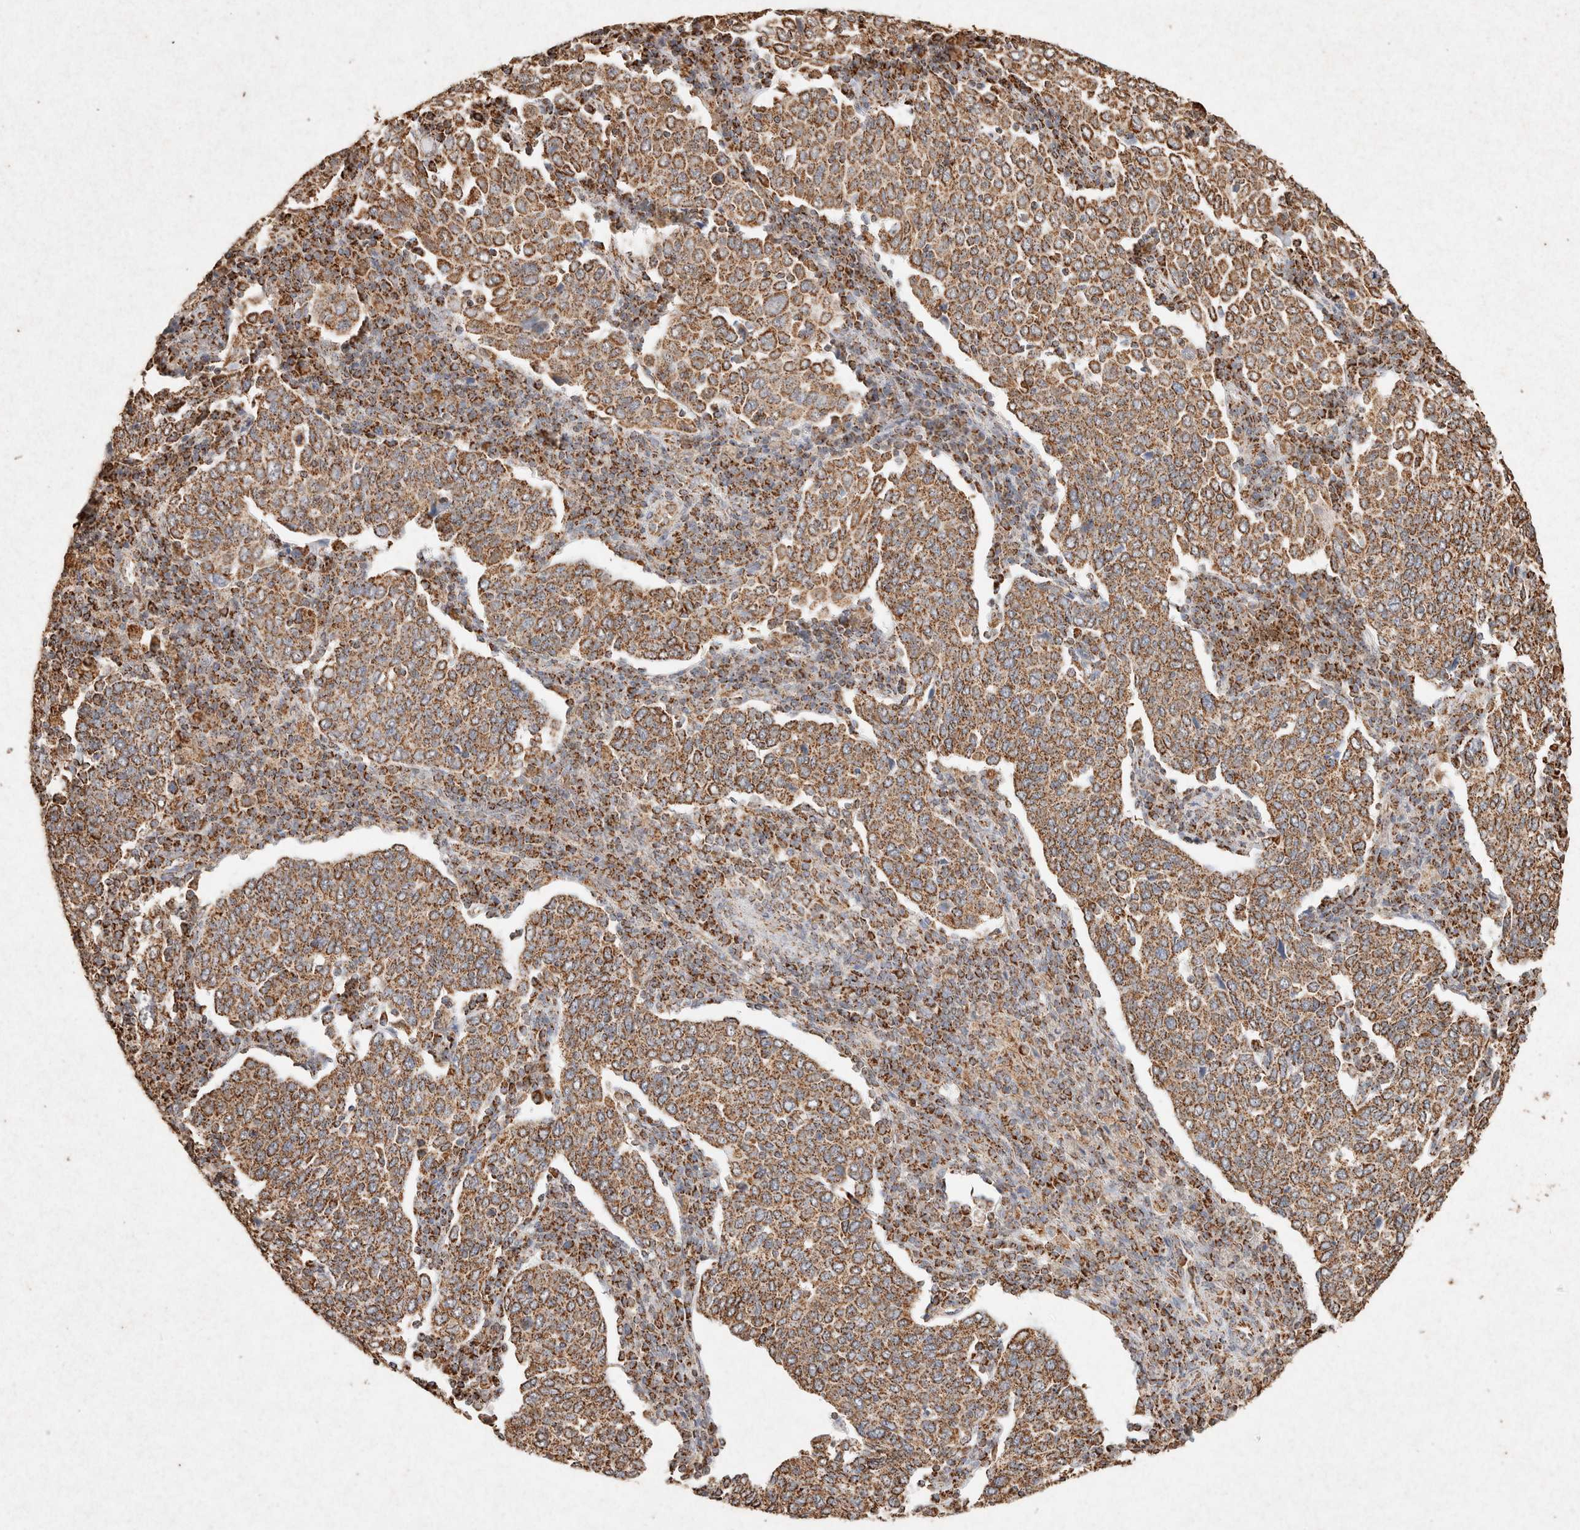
{"staining": {"intensity": "moderate", "quantity": ">75%", "location": "cytoplasmic/membranous"}, "tissue": "cervical cancer", "cell_type": "Tumor cells", "image_type": "cancer", "snomed": [{"axis": "morphology", "description": "Squamous cell carcinoma, NOS"}, {"axis": "topography", "description": "Cervix"}], "caption": "High-magnification brightfield microscopy of cervical cancer stained with DAB (brown) and counterstained with hematoxylin (blue). tumor cells exhibit moderate cytoplasmic/membranous positivity is appreciated in about>75% of cells.", "gene": "SDC2", "patient": {"sex": "female", "age": 40}}